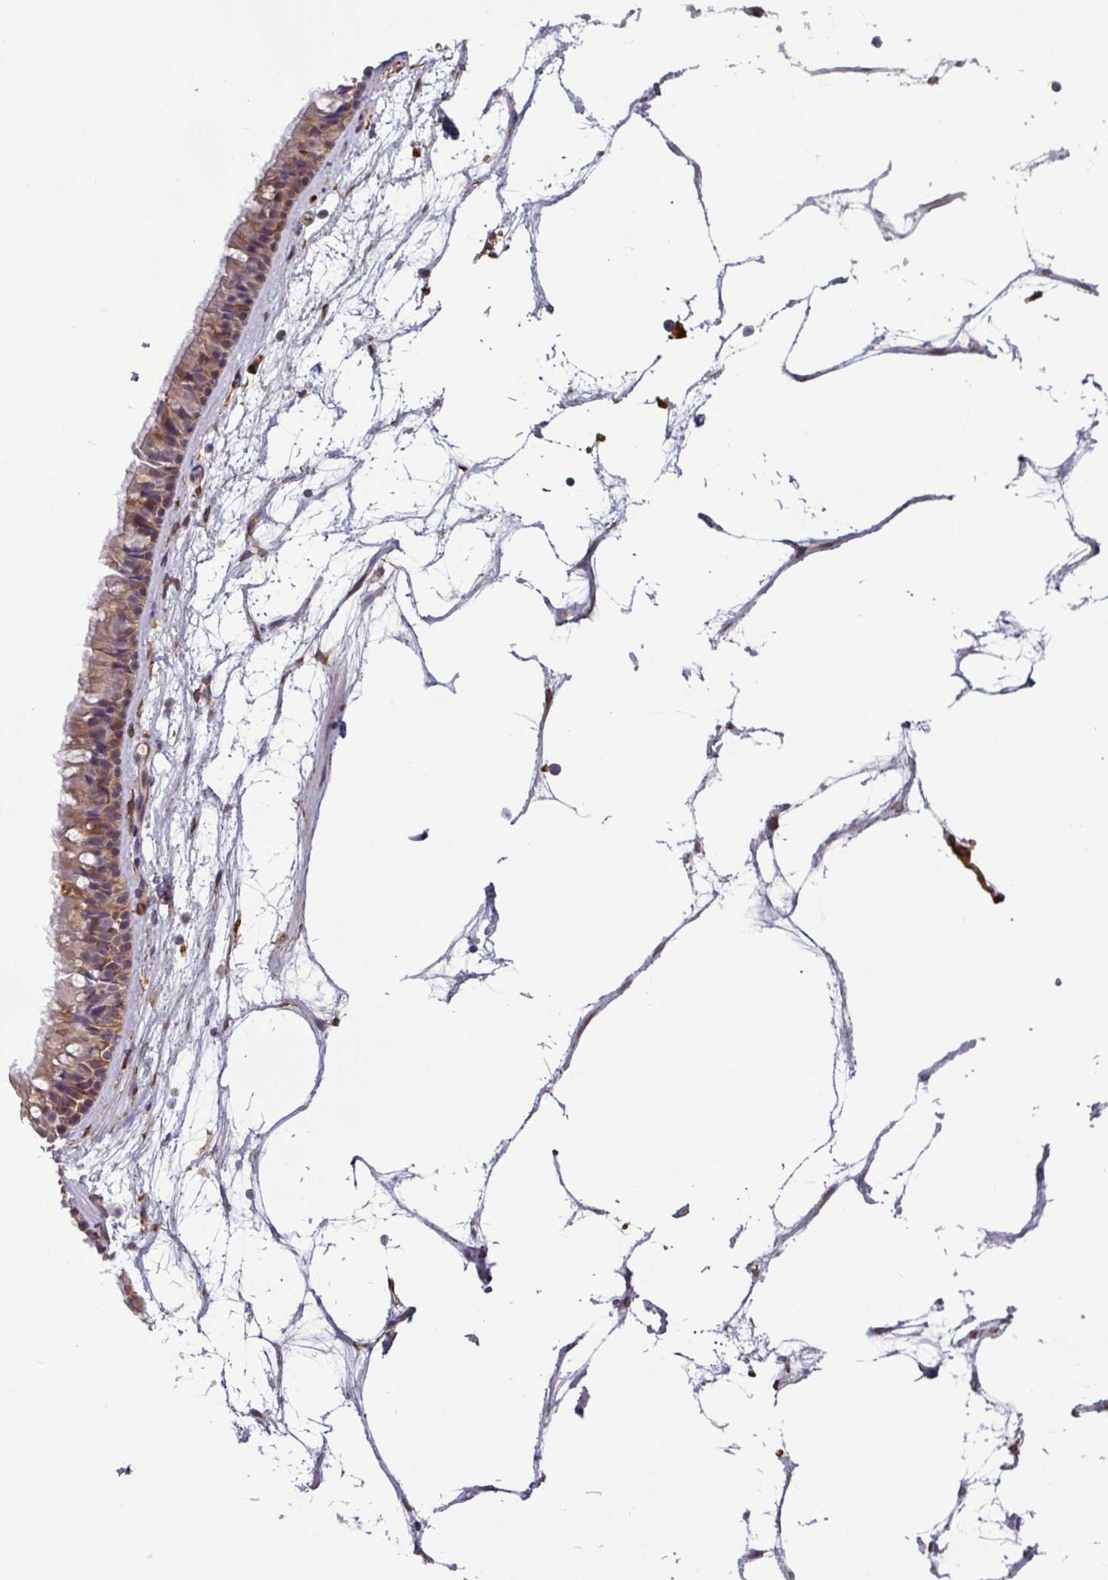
{"staining": {"intensity": "moderate", "quantity": "25%-75%", "location": "cytoplasmic/membranous"}, "tissue": "nasopharynx", "cell_type": "Respiratory epithelial cells", "image_type": "normal", "snomed": [{"axis": "morphology", "description": "Normal tissue, NOS"}, {"axis": "topography", "description": "Nasopharynx"}], "caption": "Immunohistochemistry (IHC) photomicrograph of unremarkable nasopharynx: human nasopharynx stained using immunohistochemistry exhibits medium levels of moderate protein expression localized specifically in the cytoplasmic/membranous of respiratory epithelial cells, appearing as a cytoplasmic/membranous brown color.", "gene": "PCED1A", "patient": {"sex": "male", "age": 64}}